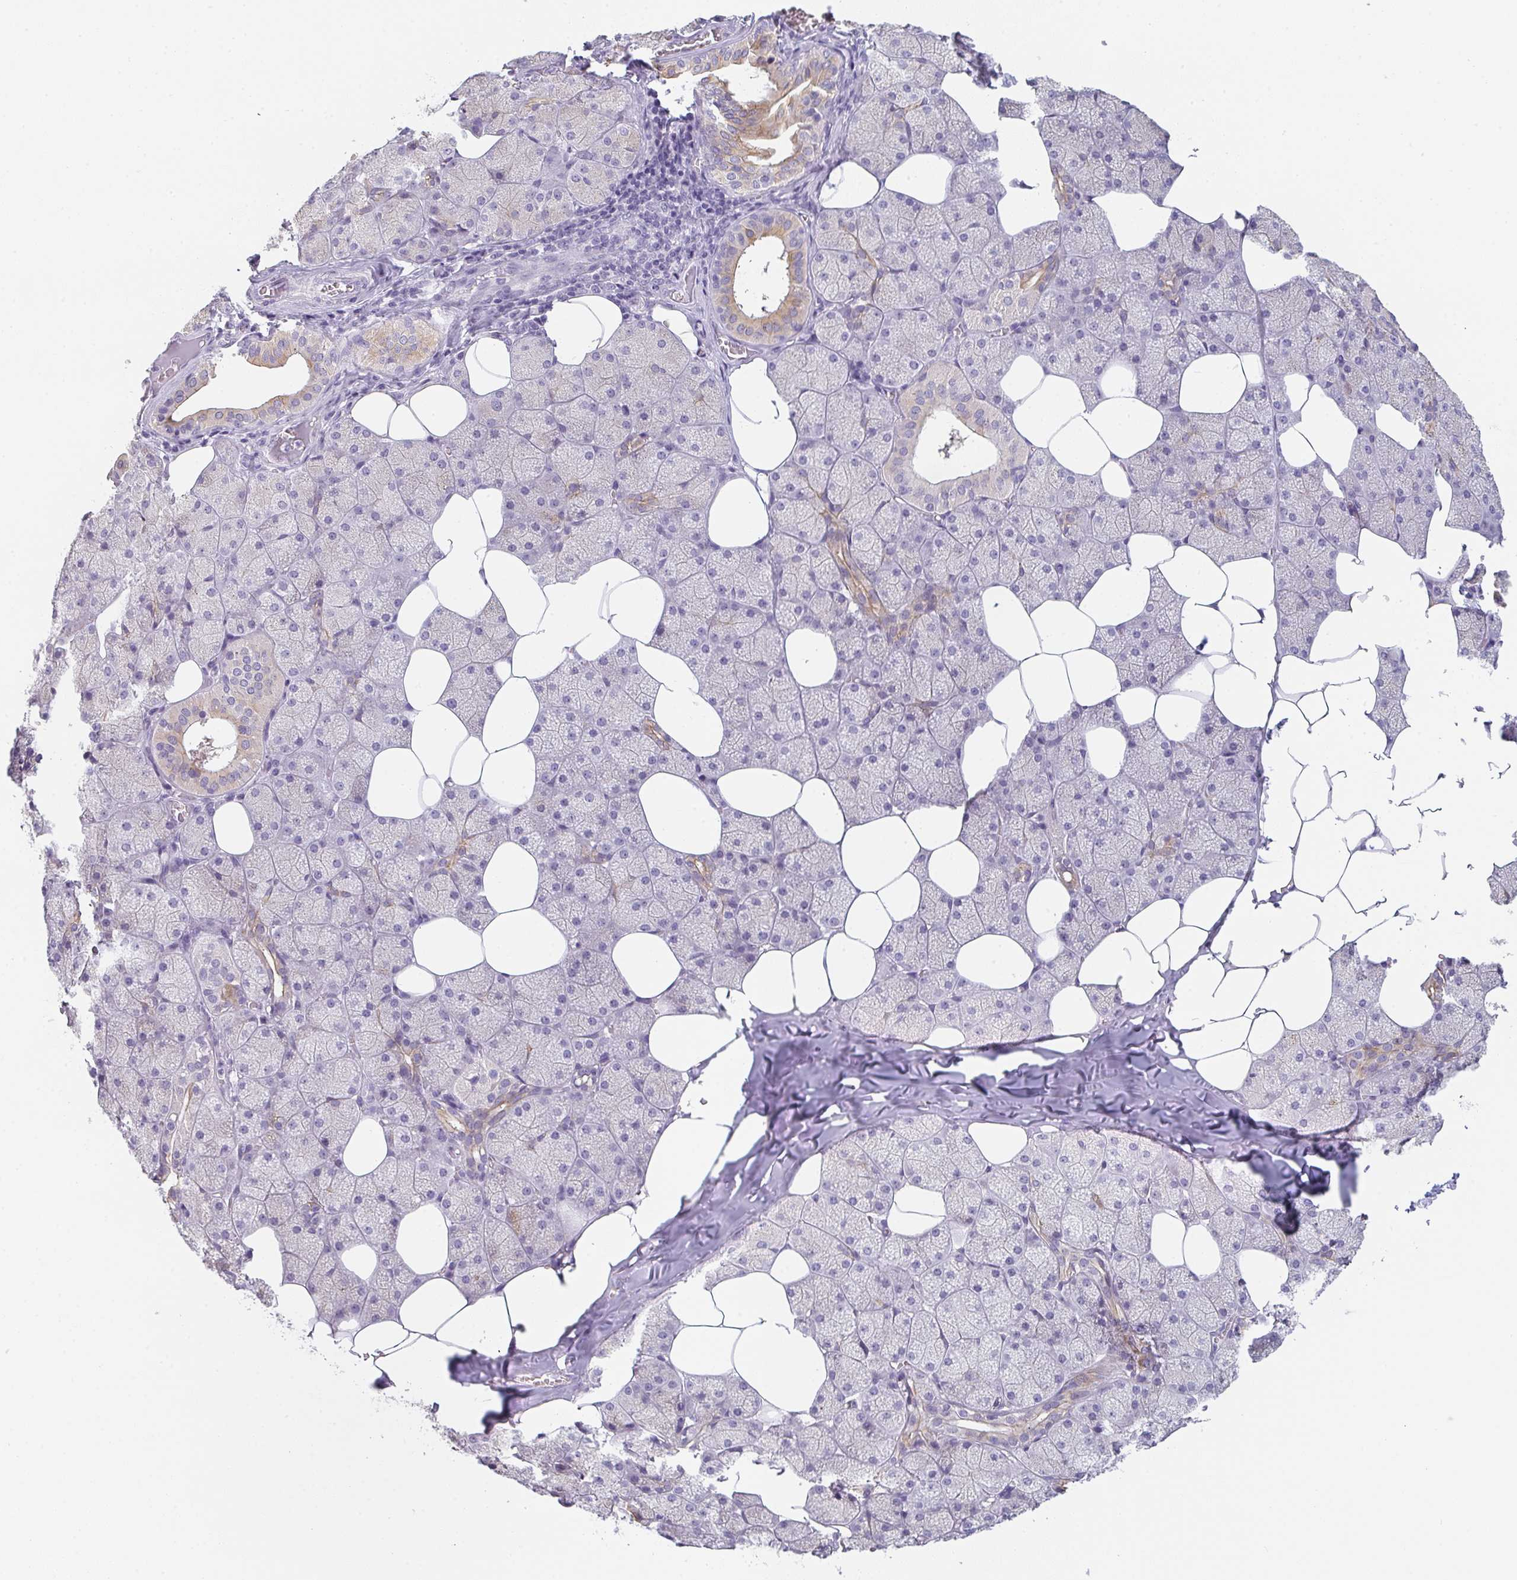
{"staining": {"intensity": "moderate", "quantity": "<25%", "location": "cytoplasmic/membranous"}, "tissue": "salivary gland", "cell_type": "Glandular cells", "image_type": "normal", "snomed": [{"axis": "morphology", "description": "Normal tissue, NOS"}, {"axis": "topography", "description": "Salivary gland"}, {"axis": "topography", "description": "Peripheral nerve tissue"}], "caption": "A high-resolution photomicrograph shows IHC staining of unremarkable salivary gland, which displays moderate cytoplasmic/membranous positivity in about <25% of glandular cells.", "gene": "C1QTNF8", "patient": {"sex": "male", "age": 38}}